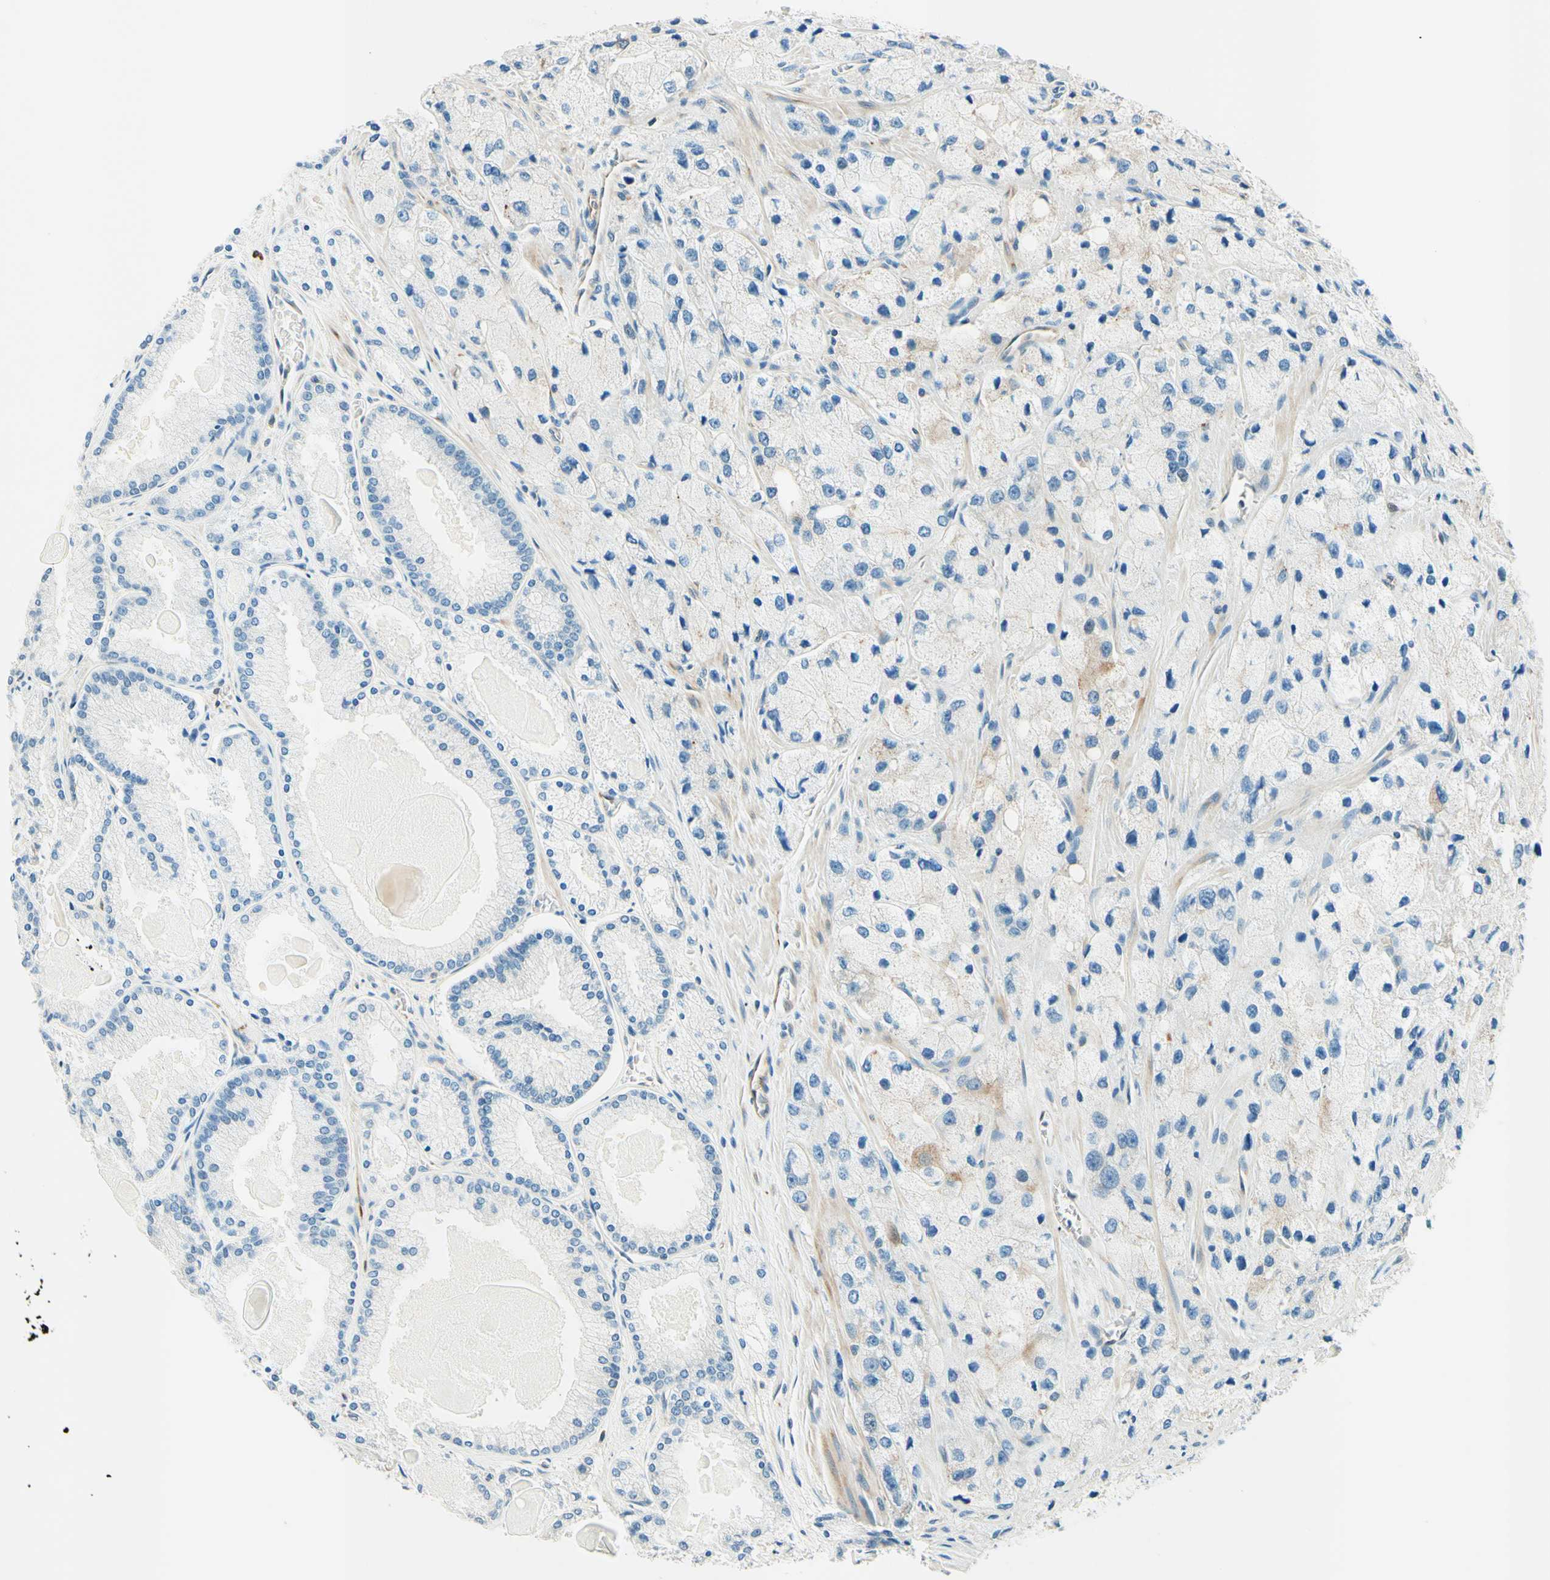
{"staining": {"intensity": "negative", "quantity": "none", "location": "none"}, "tissue": "prostate cancer", "cell_type": "Tumor cells", "image_type": "cancer", "snomed": [{"axis": "morphology", "description": "Adenocarcinoma, High grade"}, {"axis": "topography", "description": "Prostate"}], "caption": "There is no significant positivity in tumor cells of adenocarcinoma (high-grade) (prostate).", "gene": "TAOK2", "patient": {"sex": "male", "age": 58}}